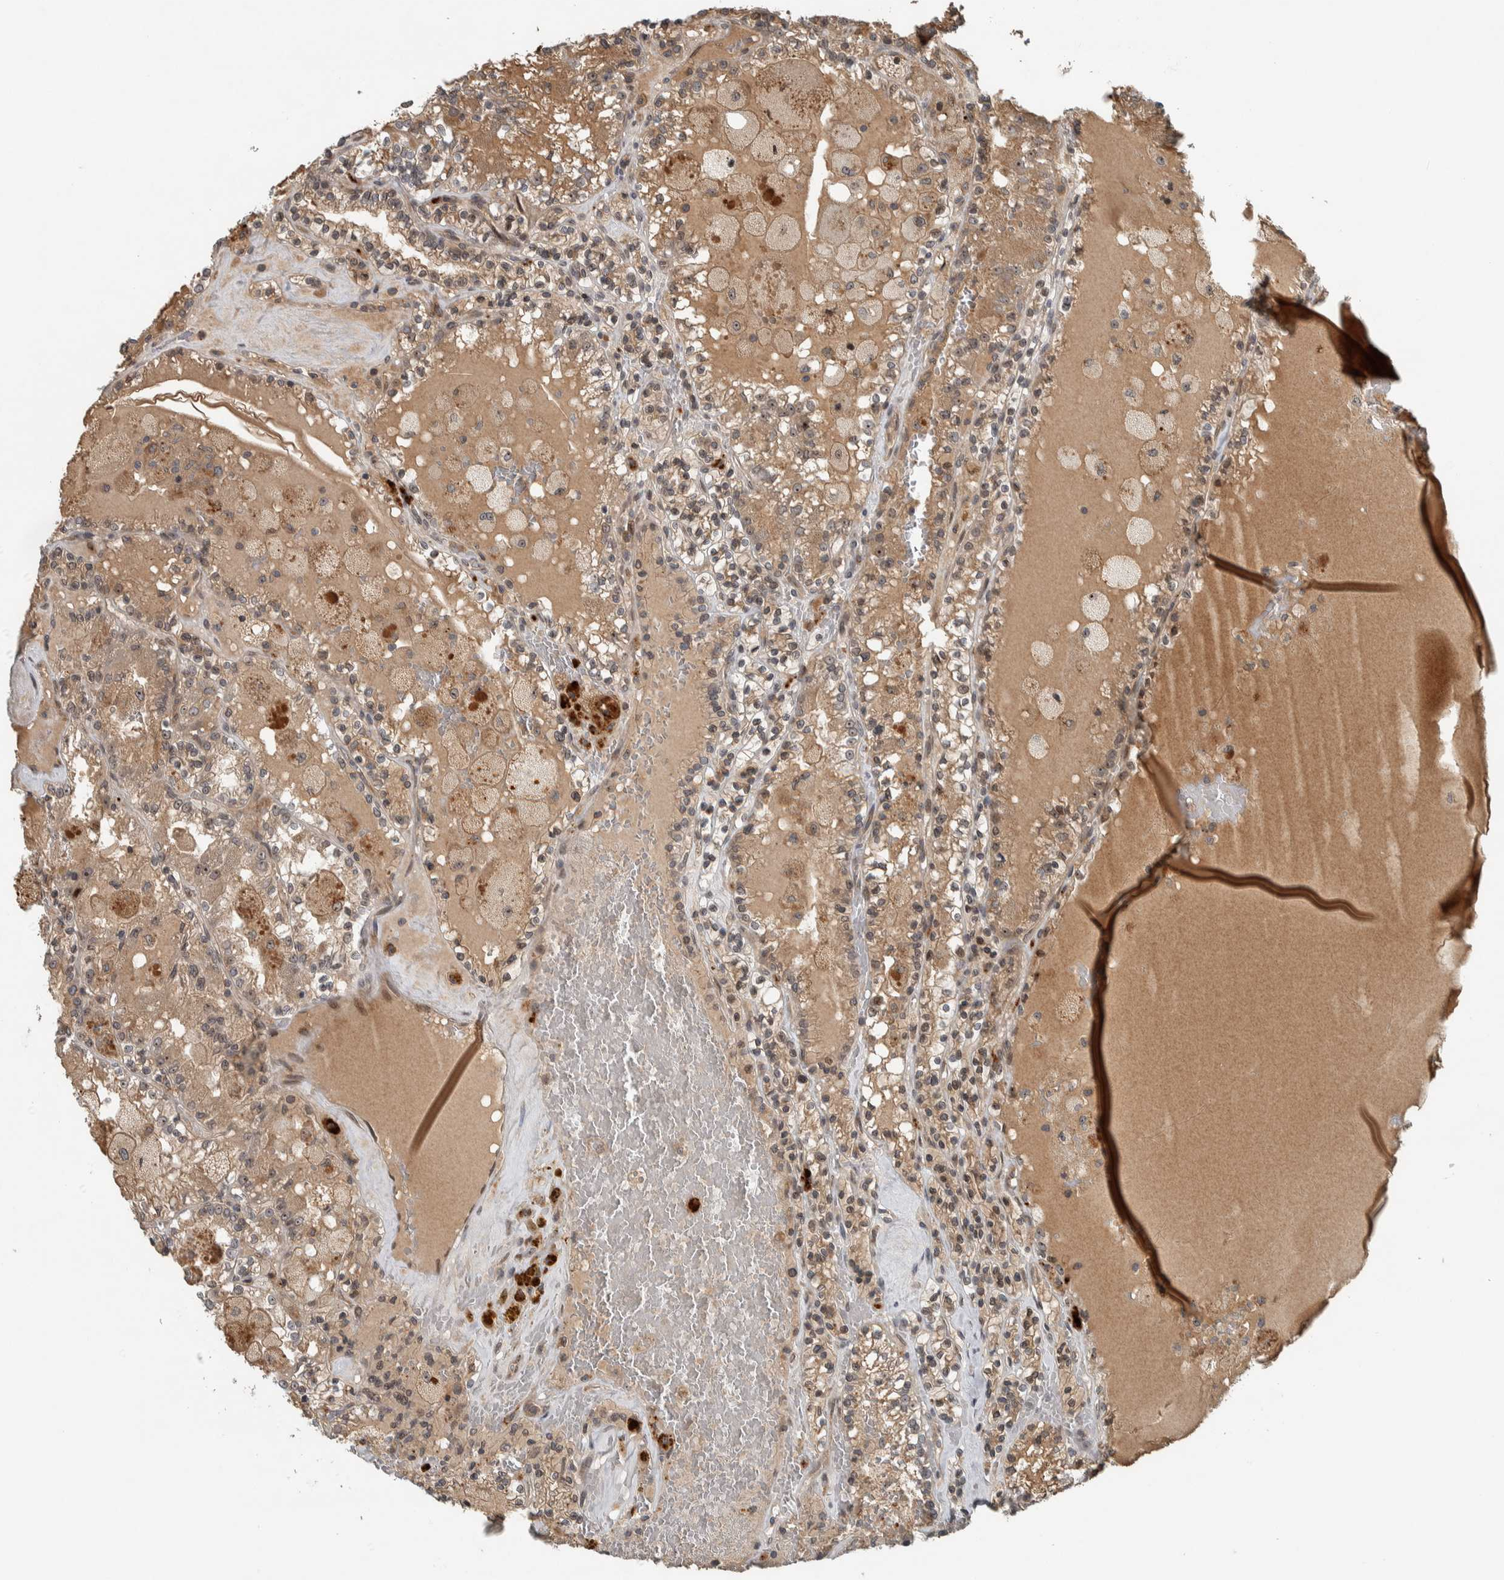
{"staining": {"intensity": "weak", "quantity": ">75%", "location": "cytoplasmic/membranous,nuclear"}, "tissue": "renal cancer", "cell_type": "Tumor cells", "image_type": "cancer", "snomed": [{"axis": "morphology", "description": "Adenocarcinoma, NOS"}, {"axis": "topography", "description": "Kidney"}], "caption": "A micrograph showing weak cytoplasmic/membranous and nuclear positivity in approximately >75% of tumor cells in adenocarcinoma (renal), as visualized by brown immunohistochemical staining.", "gene": "XPO5", "patient": {"sex": "female", "age": 56}}